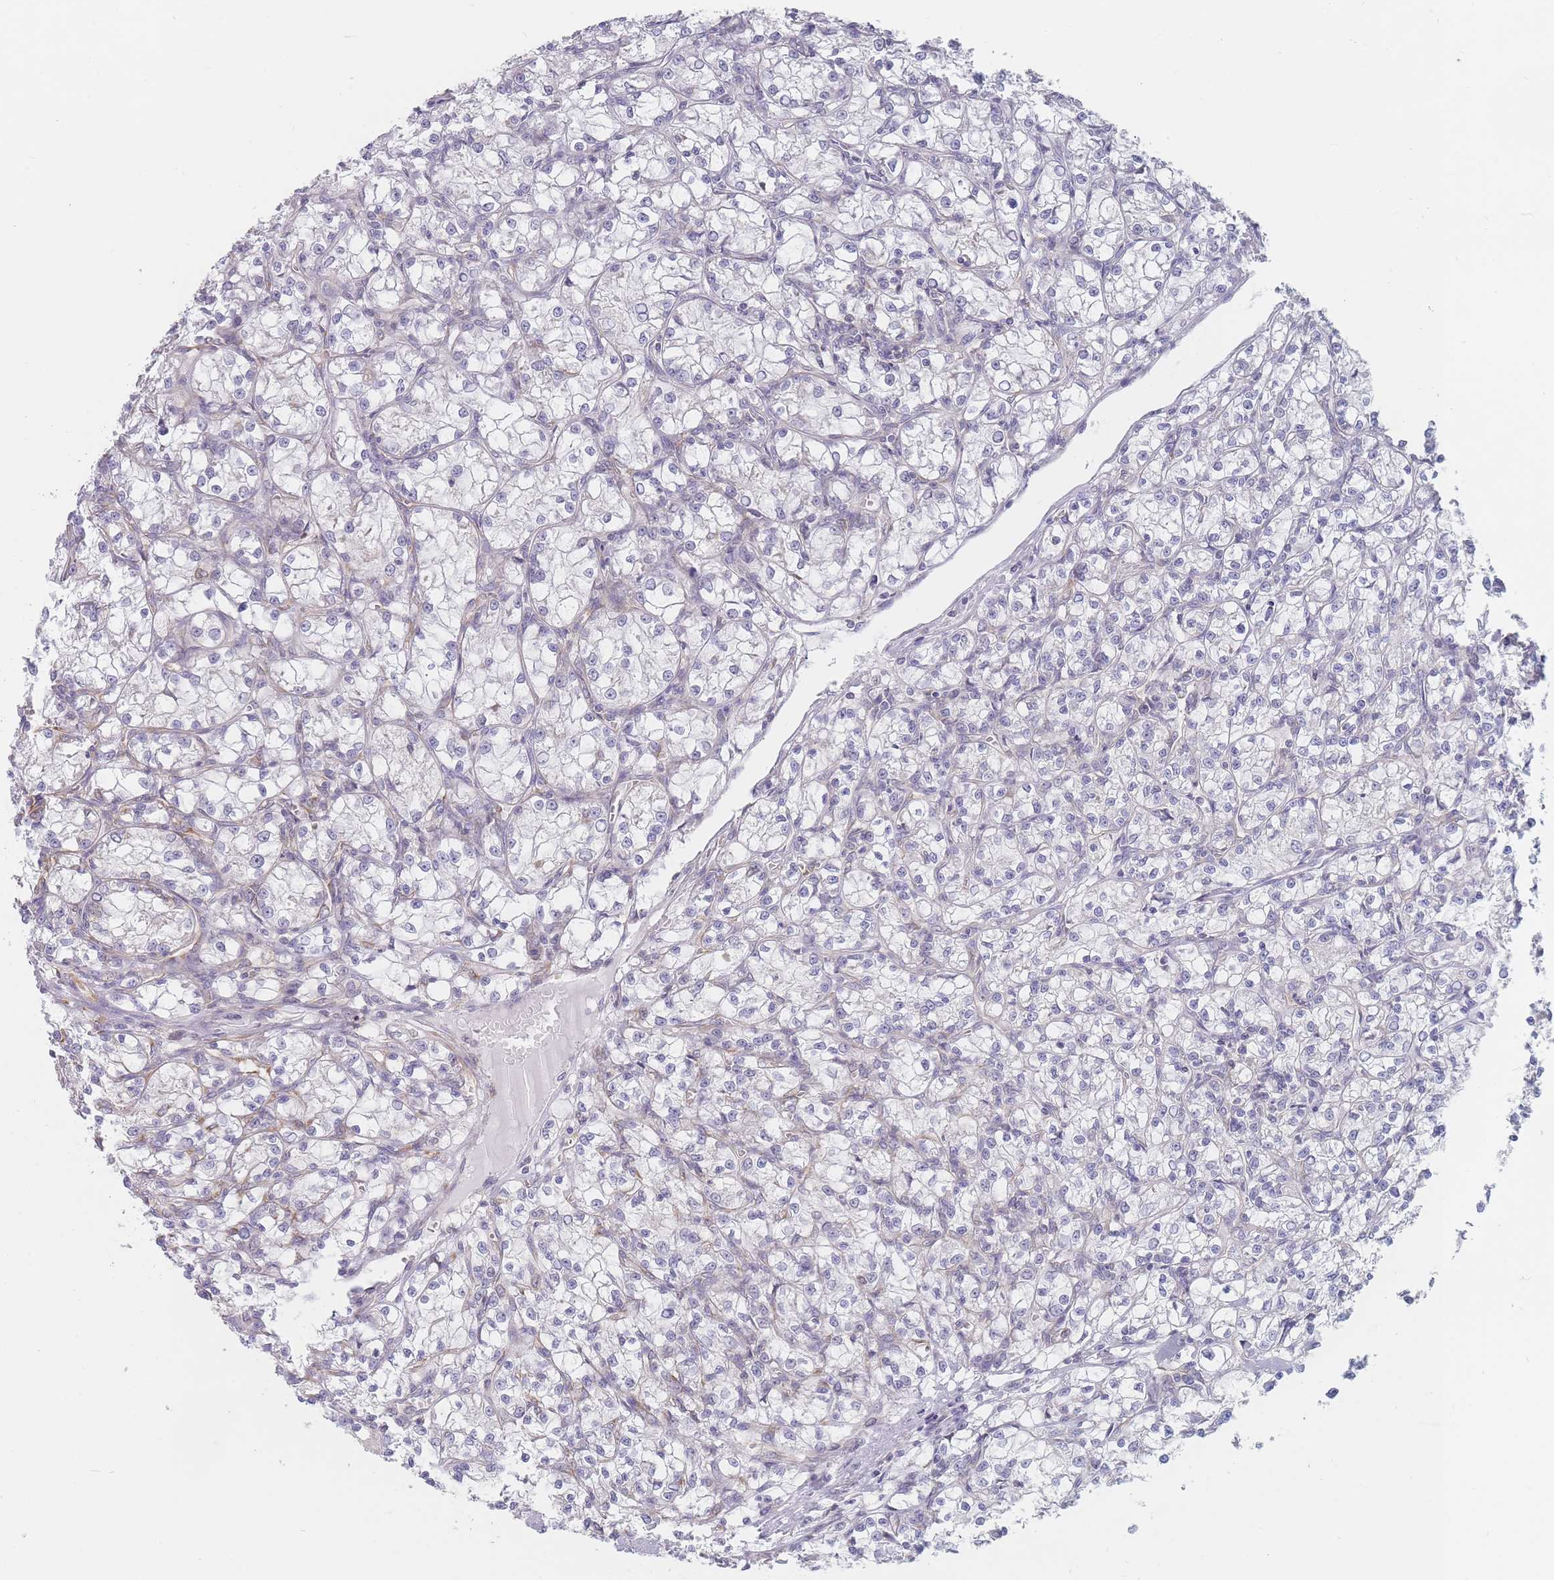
{"staining": {"intensity": "negative", "quantity": "none", "location": "none"}, "tissue": "renal cancer", "cell_type": "Tumor cells", "image_type": "cancer", "snomed": [{"axis": "morphology", "description": "Adenocarcinoma, NOS"}, {"axis": "topography", "description": "Kidney"}], "caption": "Image shows no significant protein positivity in tumor cells of renal cancer (adenocarcinoma).", "gene": "MAP1S", "patient": {"sex": "female", "age": 59}}